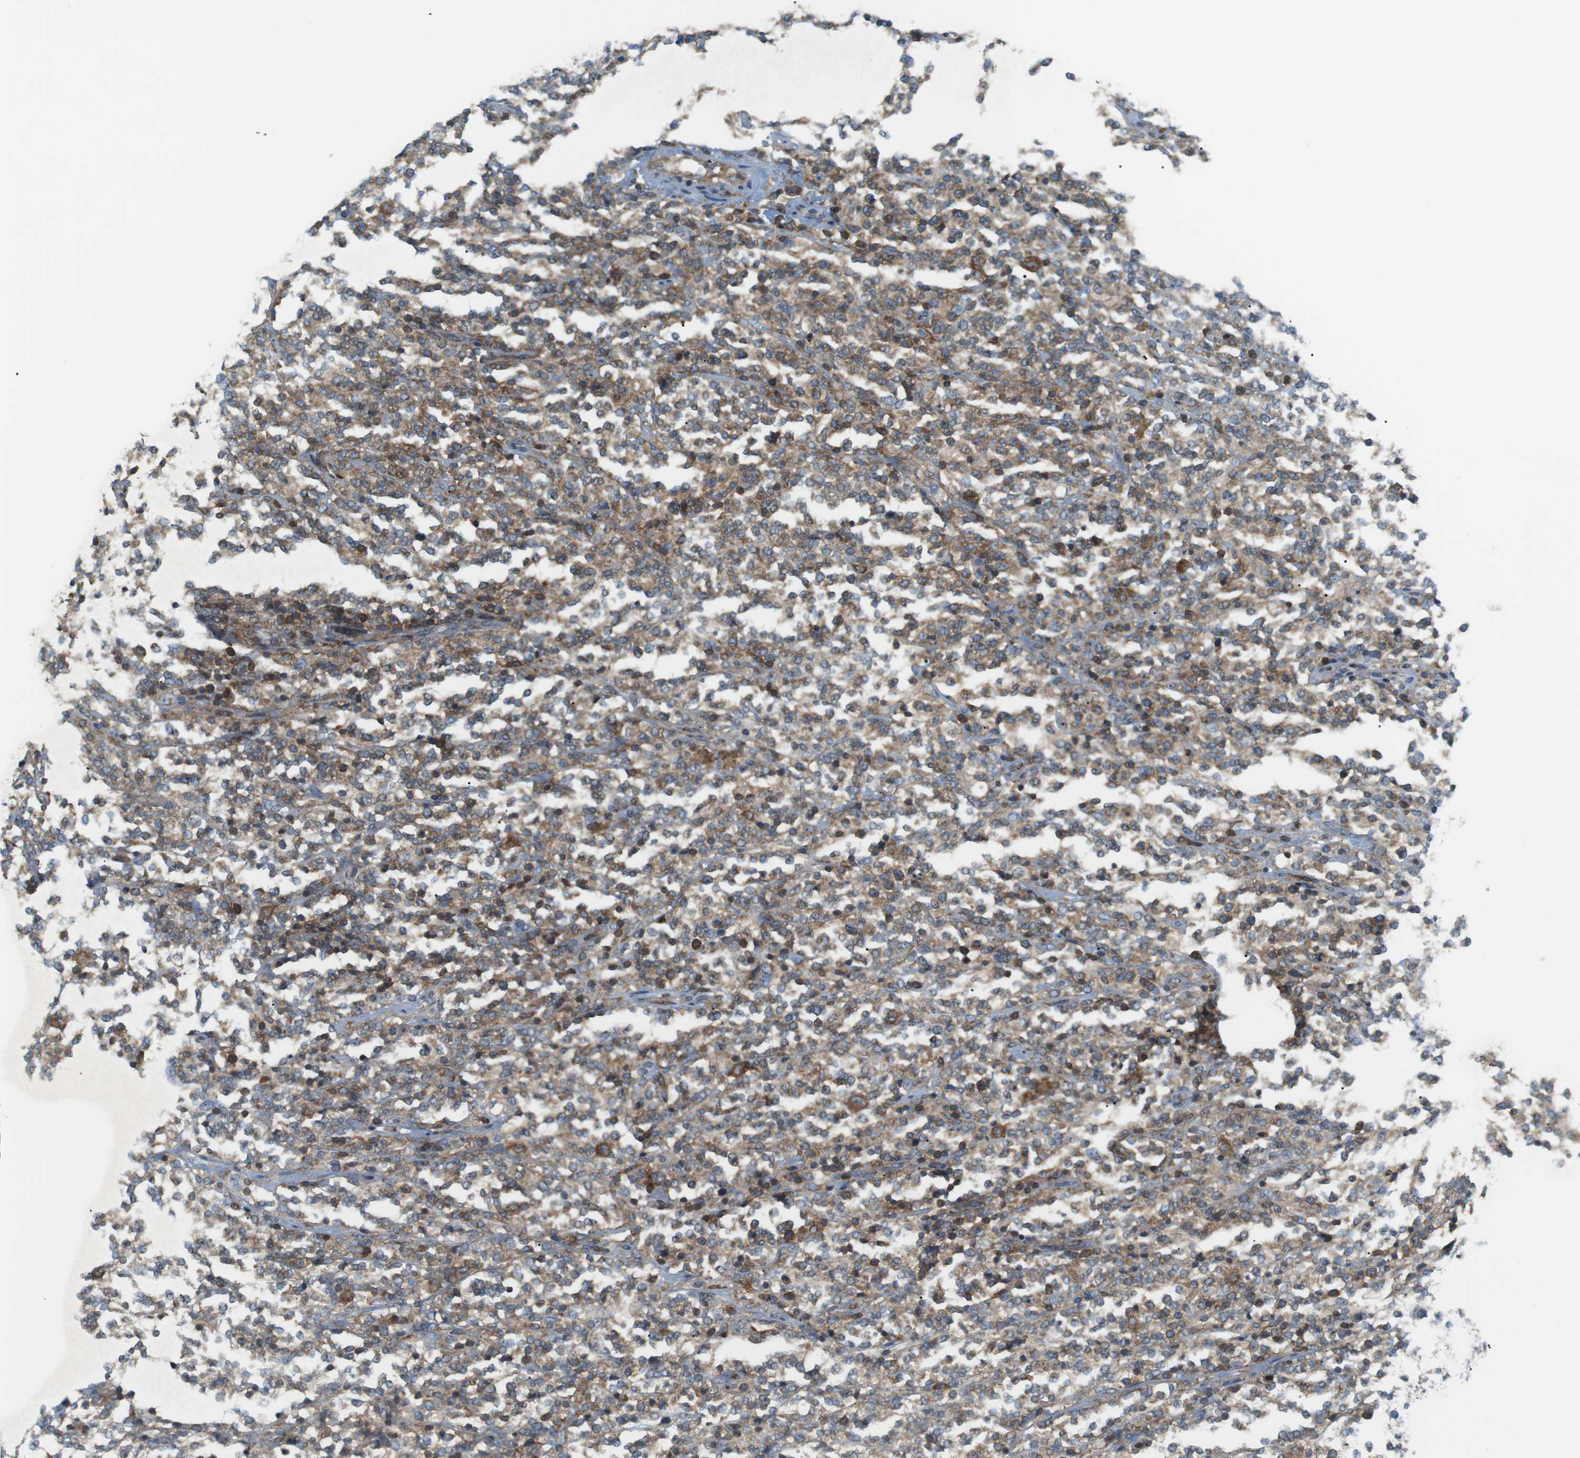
{"staining": {"intensity": "moderate", "quantity": ">75%", "location": "cytoplasmic/membranous"}, "tissue": "lymphoma", "cell_type": "Tumor cells", "image_type": "cancer", "snomed": [{"axis": "morphology", "description": "Malignant lymphoma, non-Hodgkin's type, High grade"}, {"axis": "topography", "description": "Soft tissue"}], "caption": "A brown stain highlights moderate cytoplasmic/membranous staining of a protein in human lymphoma tumor cells.", "gene": "FLII", "patient": {"sex": "male", "age": 18}}